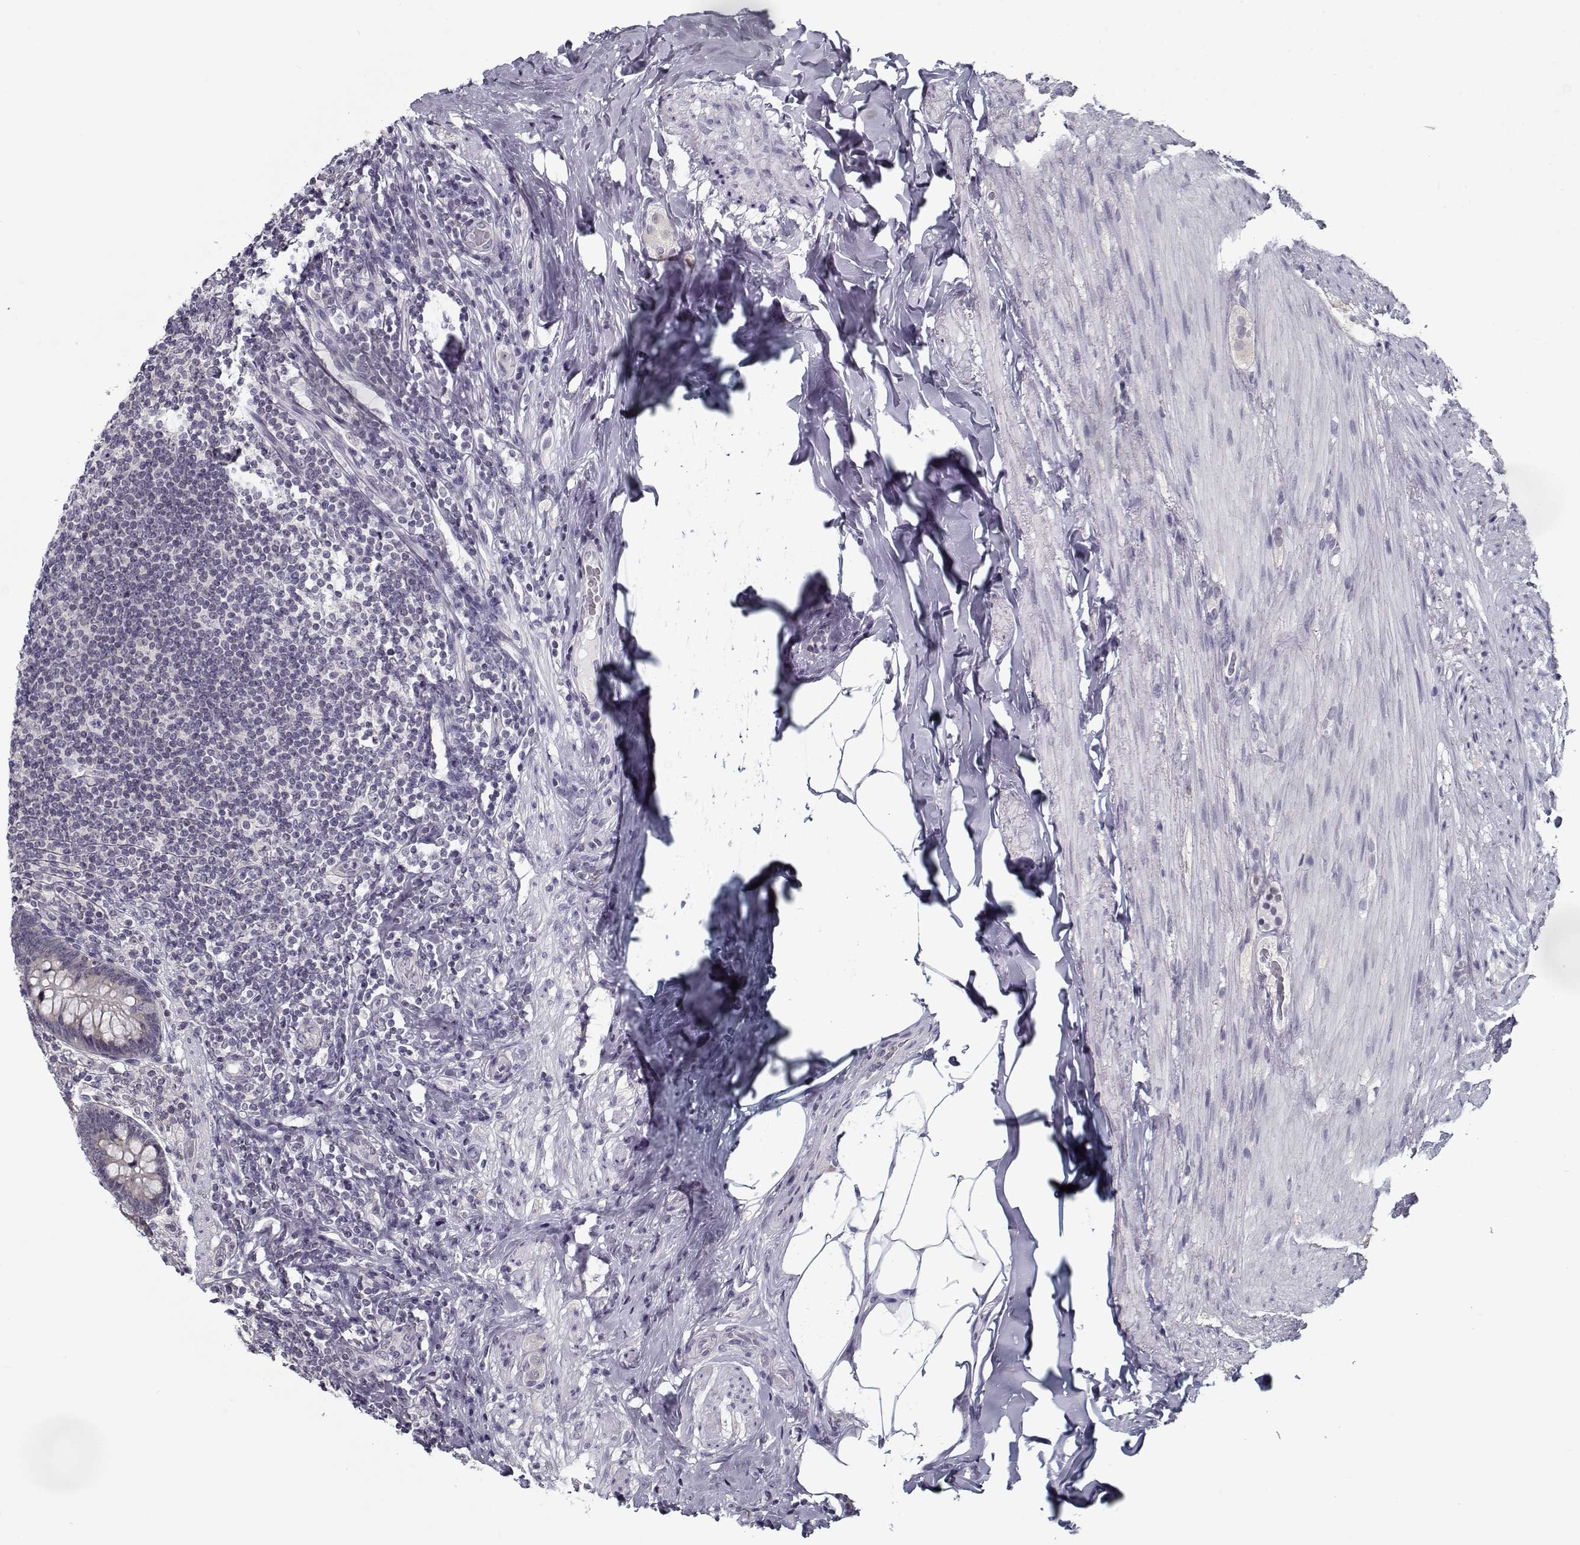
{"staining": {"intensity": "negative", "quantity": "none", "location": "none"}, "tissue": "appendix", "cell_type": "Glandular cells", "image_type": "normal", "snomed": [{"axis": "morphology", "description": "Normal tissue, NOS"}, {"axis": "topography", "description": "Appendix"}], "caption": "This is a histopathology image of immunohistochemistry (IHC) staining of unremarkable appendix, which shows no positivity in glandular cells.", "gene": "TESPA1", "patient": {"sex": "male", "age": 47}}